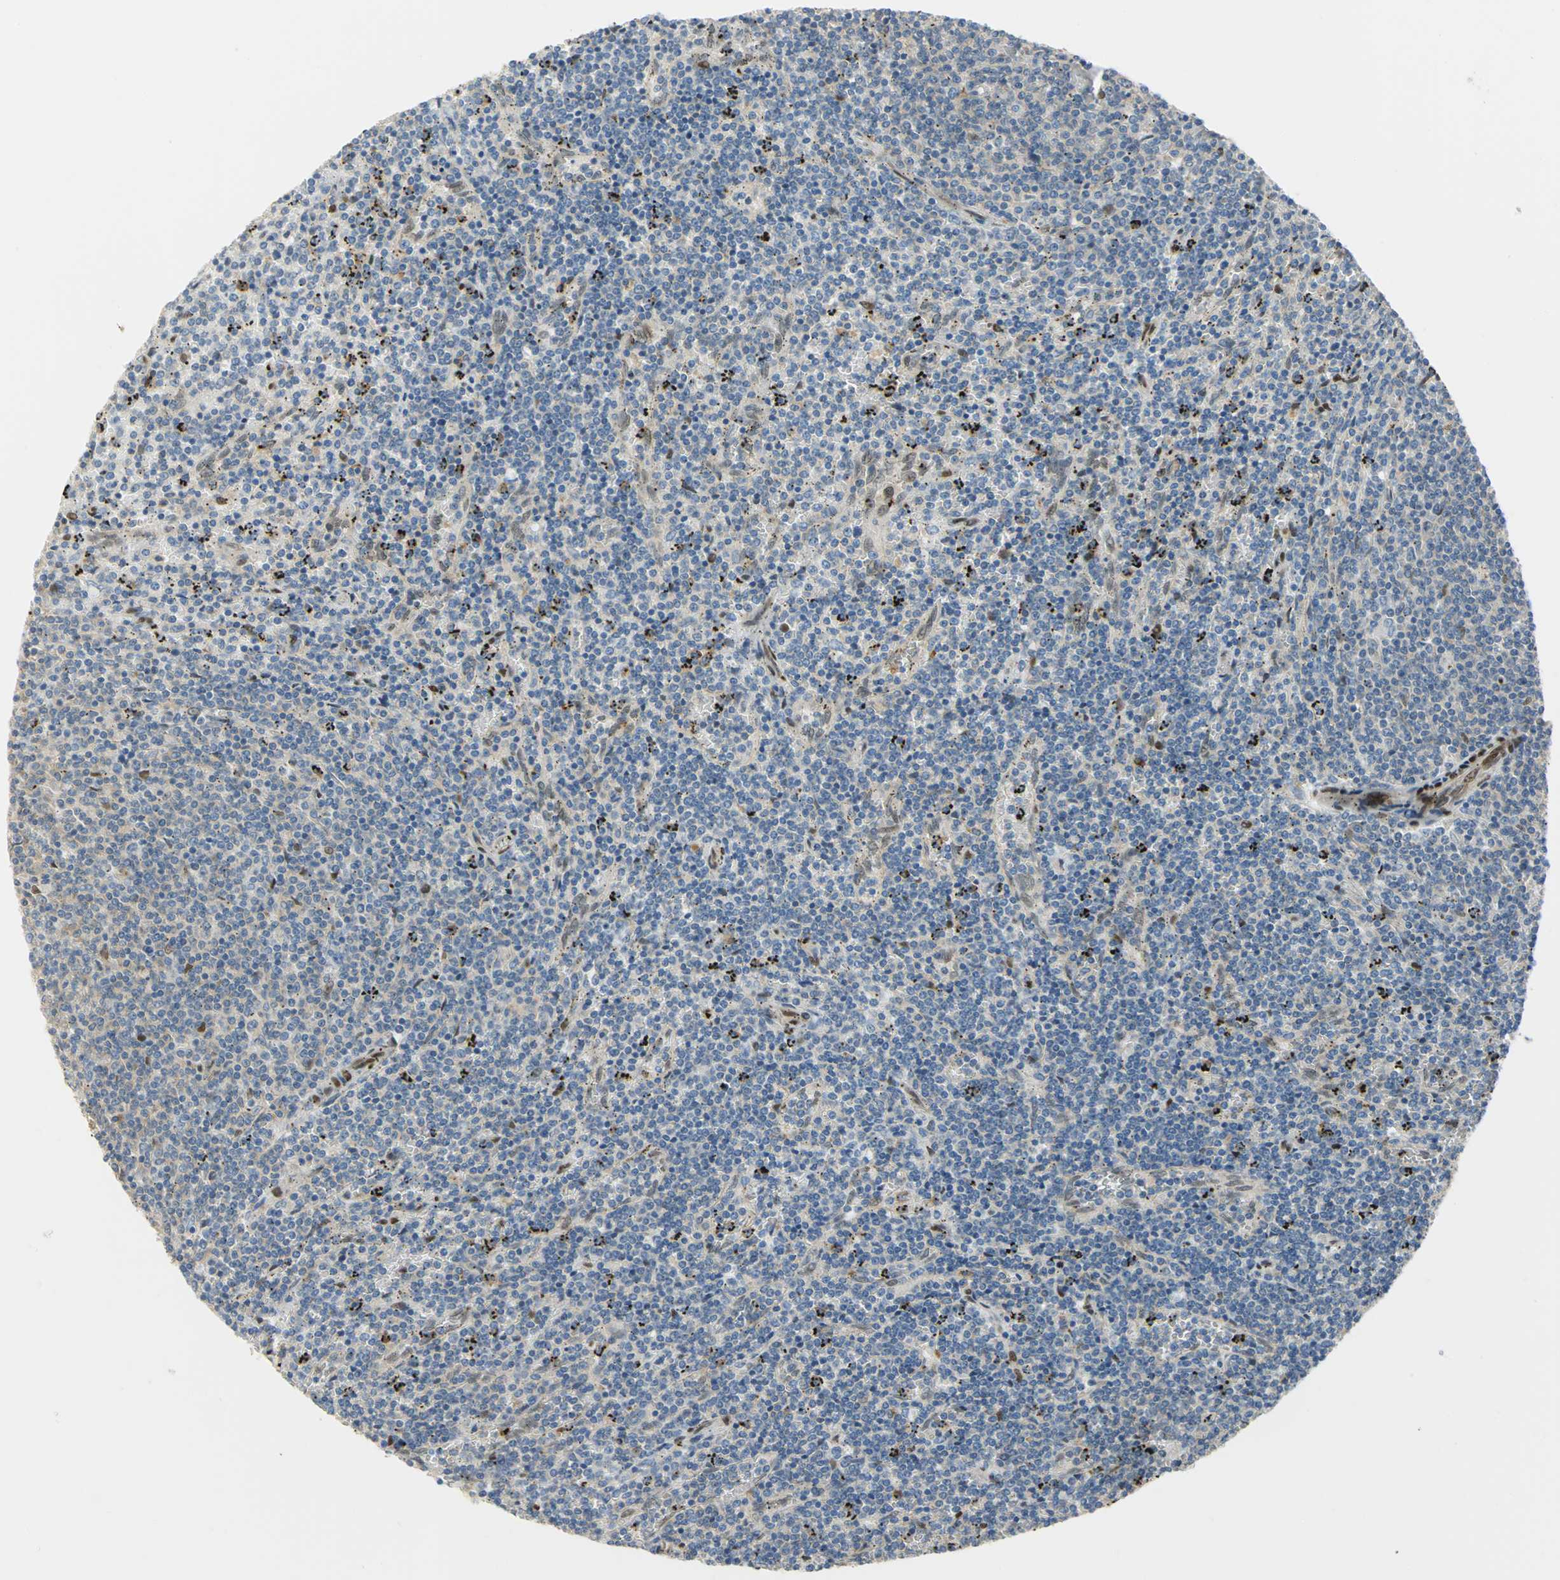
{"staining": {"intensity": "weak", "quantity": "25%-75%", "location": "cytoplasmic/membranous"}, "tissue": "lymphoma", "cell_type": "Tumor cells", "image_type": "cancer", "snomed": [{"axis": "morphology", "description": "Malignant lymphoma, non-Hodgkin's type, Low grade"}, {"axis": "topography", "description": "Spleen"}], "caption": "A brown stain shows weak cytoplasmic/membranous positivity of a protein in human low-grade malignant lymphoma, non-Hodgkin's type tumor cells. Ihc stains the protein of interest in brown and the nuclei are stained blue.", "gene": "RBFOX2", "patient": {"sex": "female", "age": 50}}